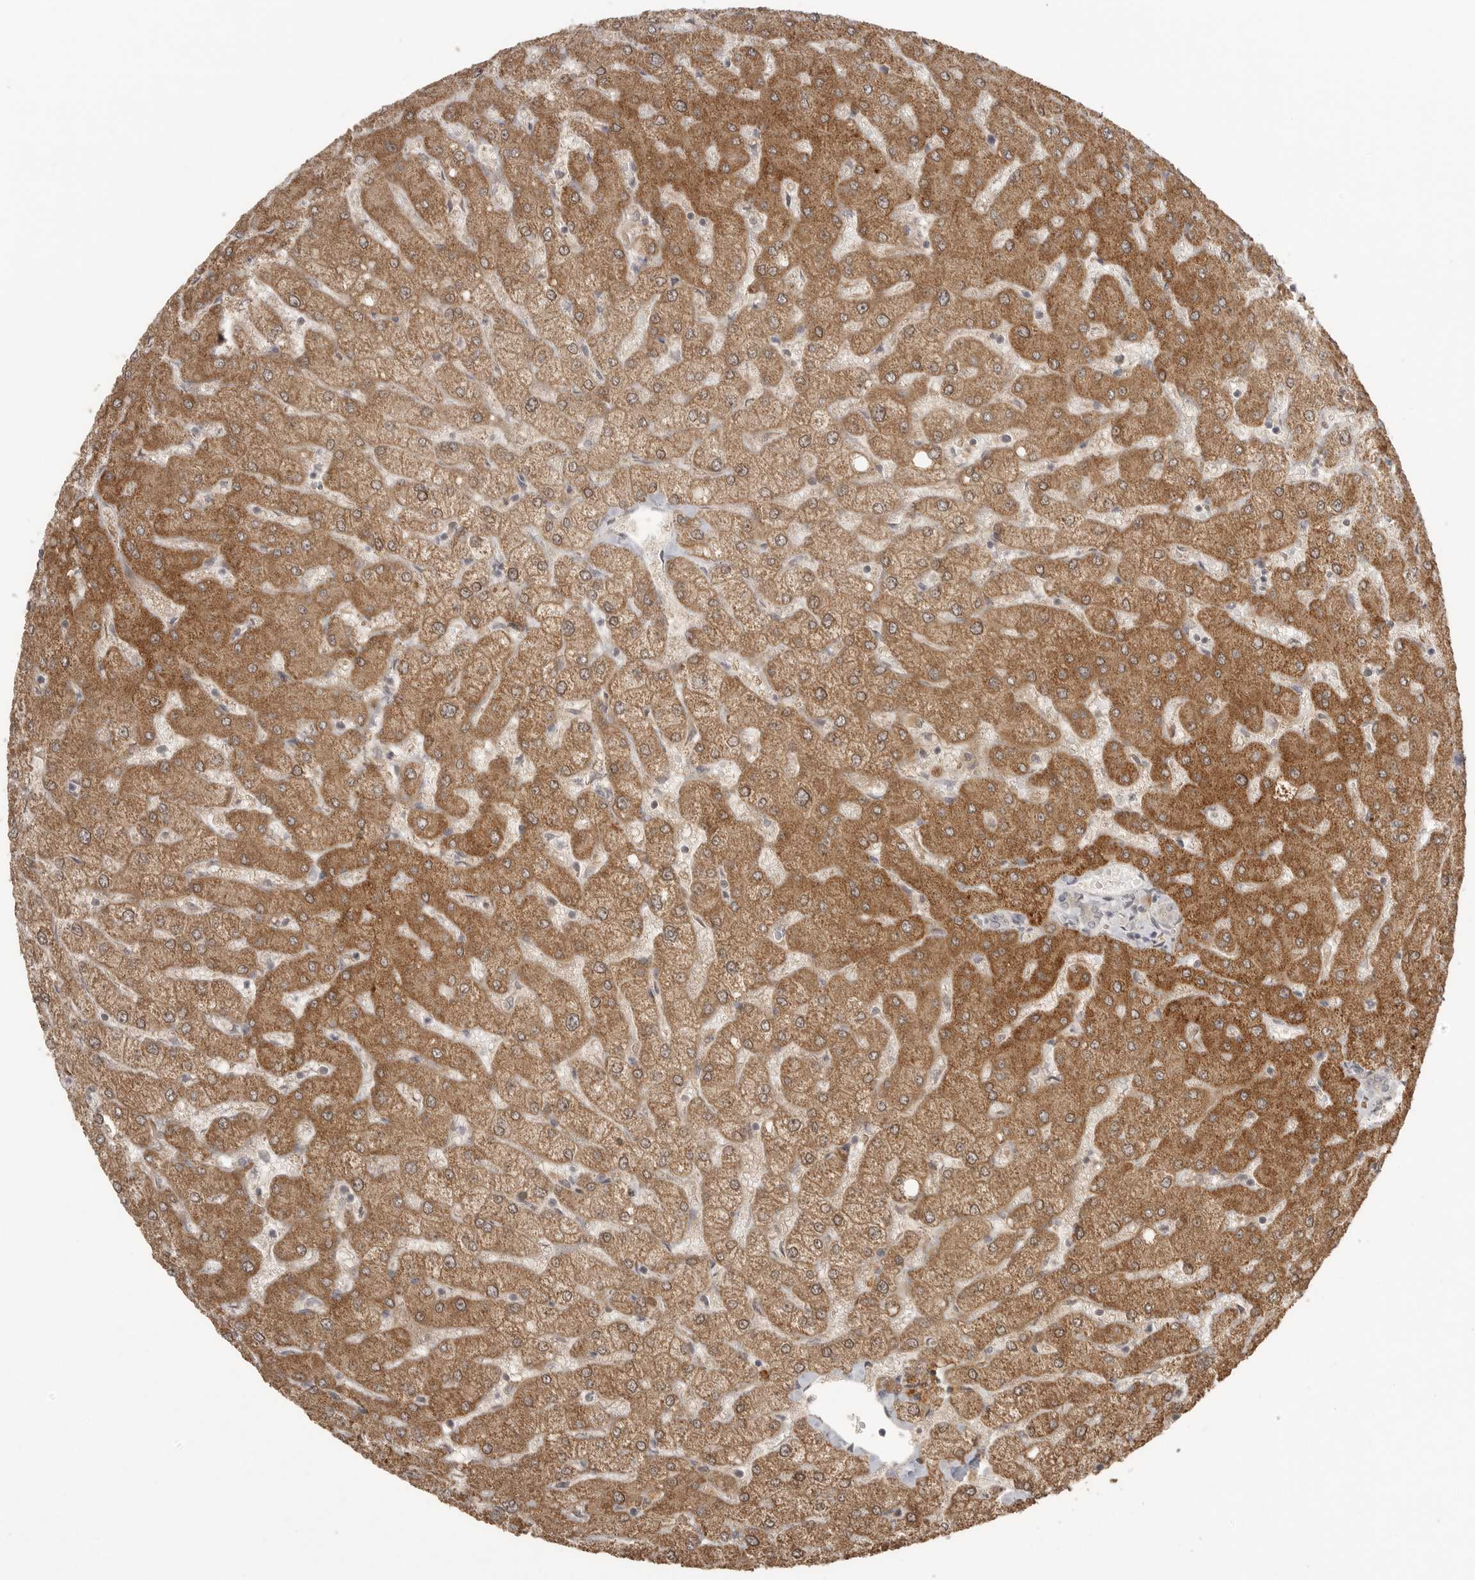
{"staining": {"intensity": "negative", "quantity": "none", "location": "none"}, "tissue": "liver", "cell_type": "Cholangiocytes", "image_type": "normal", "snomed": [{"axis": "morphology", "description": "Normal tissue, NOS"}, {"axis": "topography", "description": "Liver"}], "caption": "The histopathology image shows no staining of cholangiocytes in benign liver.", "gene": "SMG8", "patient": {"sex": "female", "age": 54}}